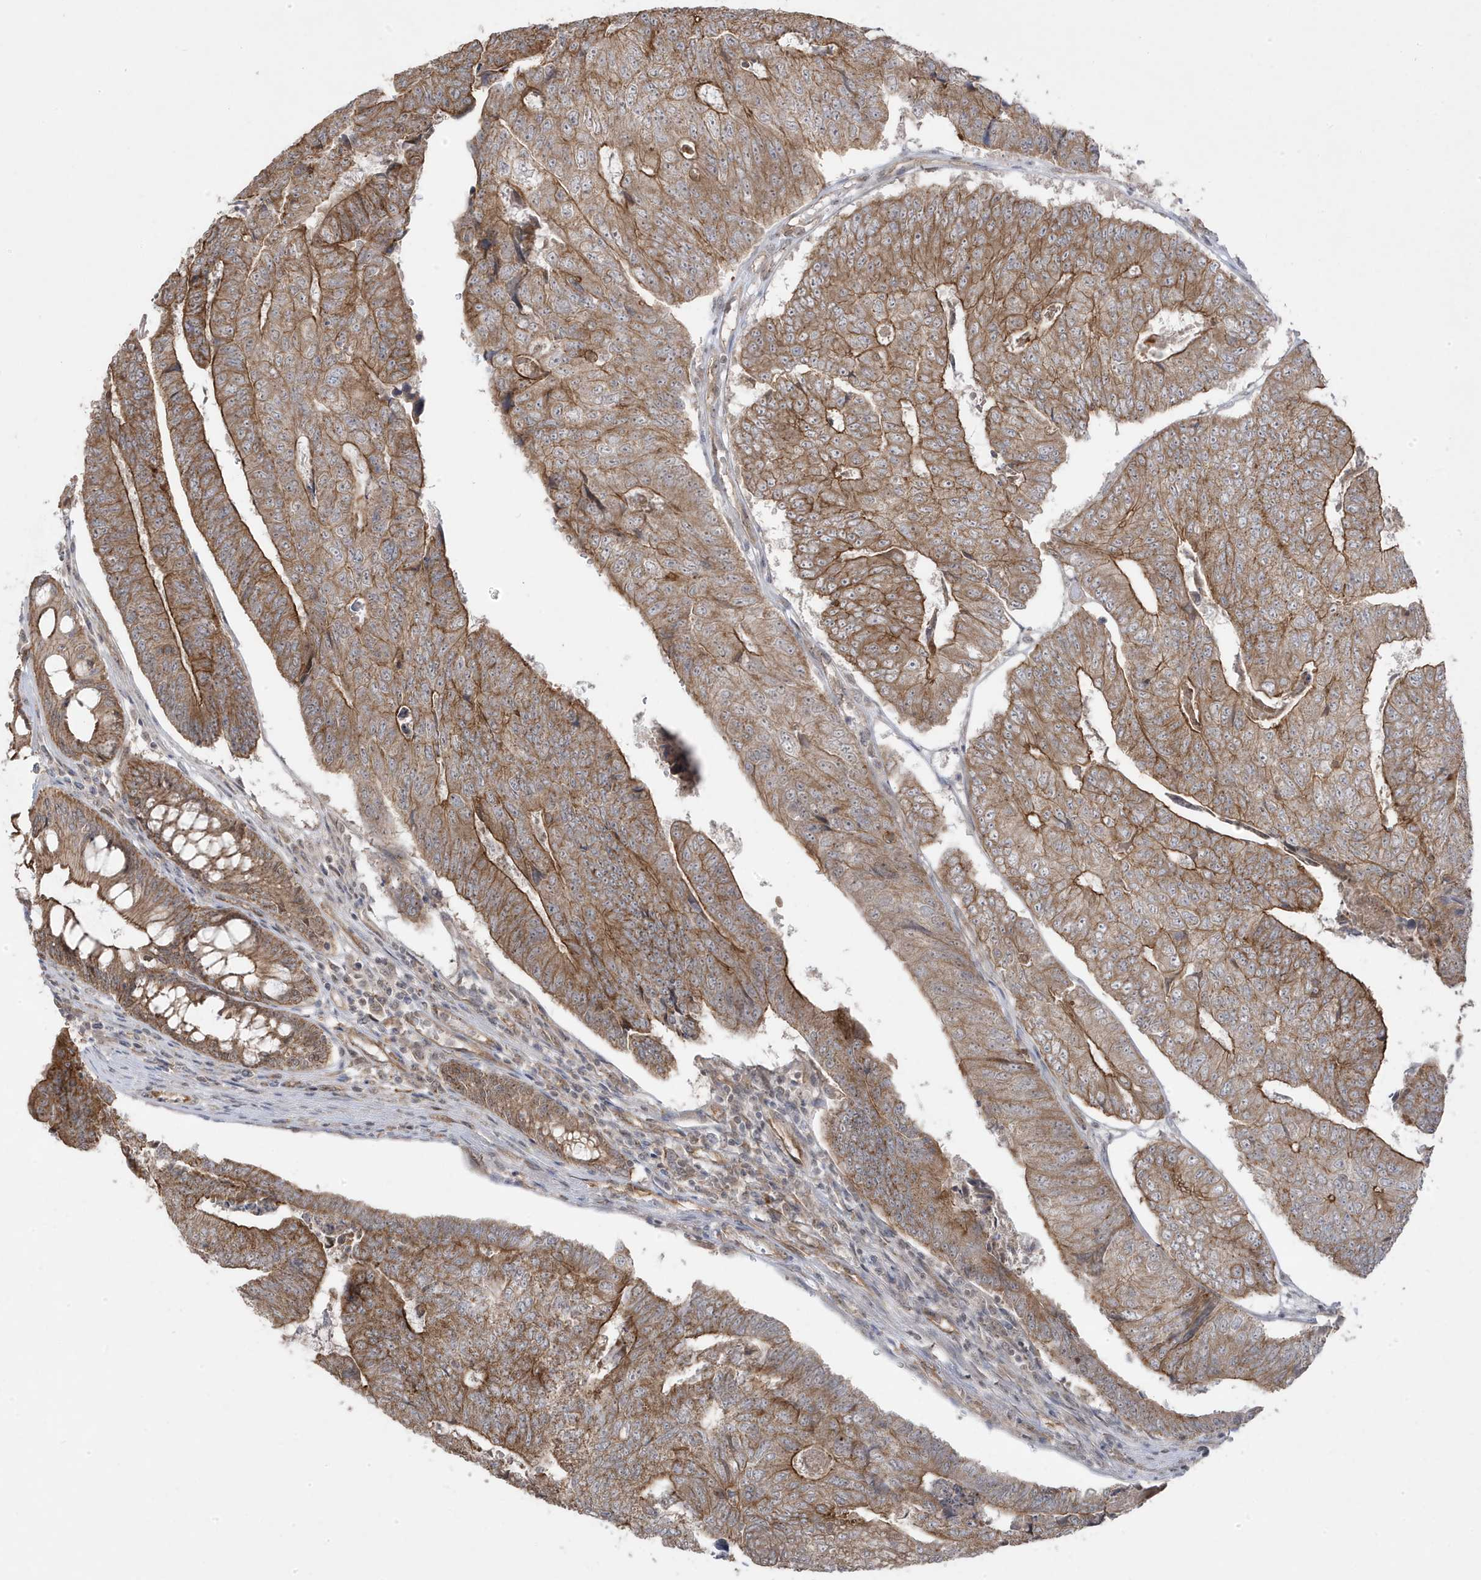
{"staining": {"intensity": "moderate", "quantity": ">75%", "location": "cytoplasmic/membranous"}, "tissue": "colorectal cancer", "cell_type": "Tumor cells", "image_type": "cancer", "snomed": [{"axis": "morphology", "description": "Adenocarcinoma, NOS"}, {"axis": "topography", "description": "Colon"}], "caption": "A brown stain labels moderate cytoplasmic/membranous expression of a protein in human colorectal cancer (adenocarcinoma) tumor cells.", "gene": "DNAJC12", "patient": {"sex": "female", "age": 67}}